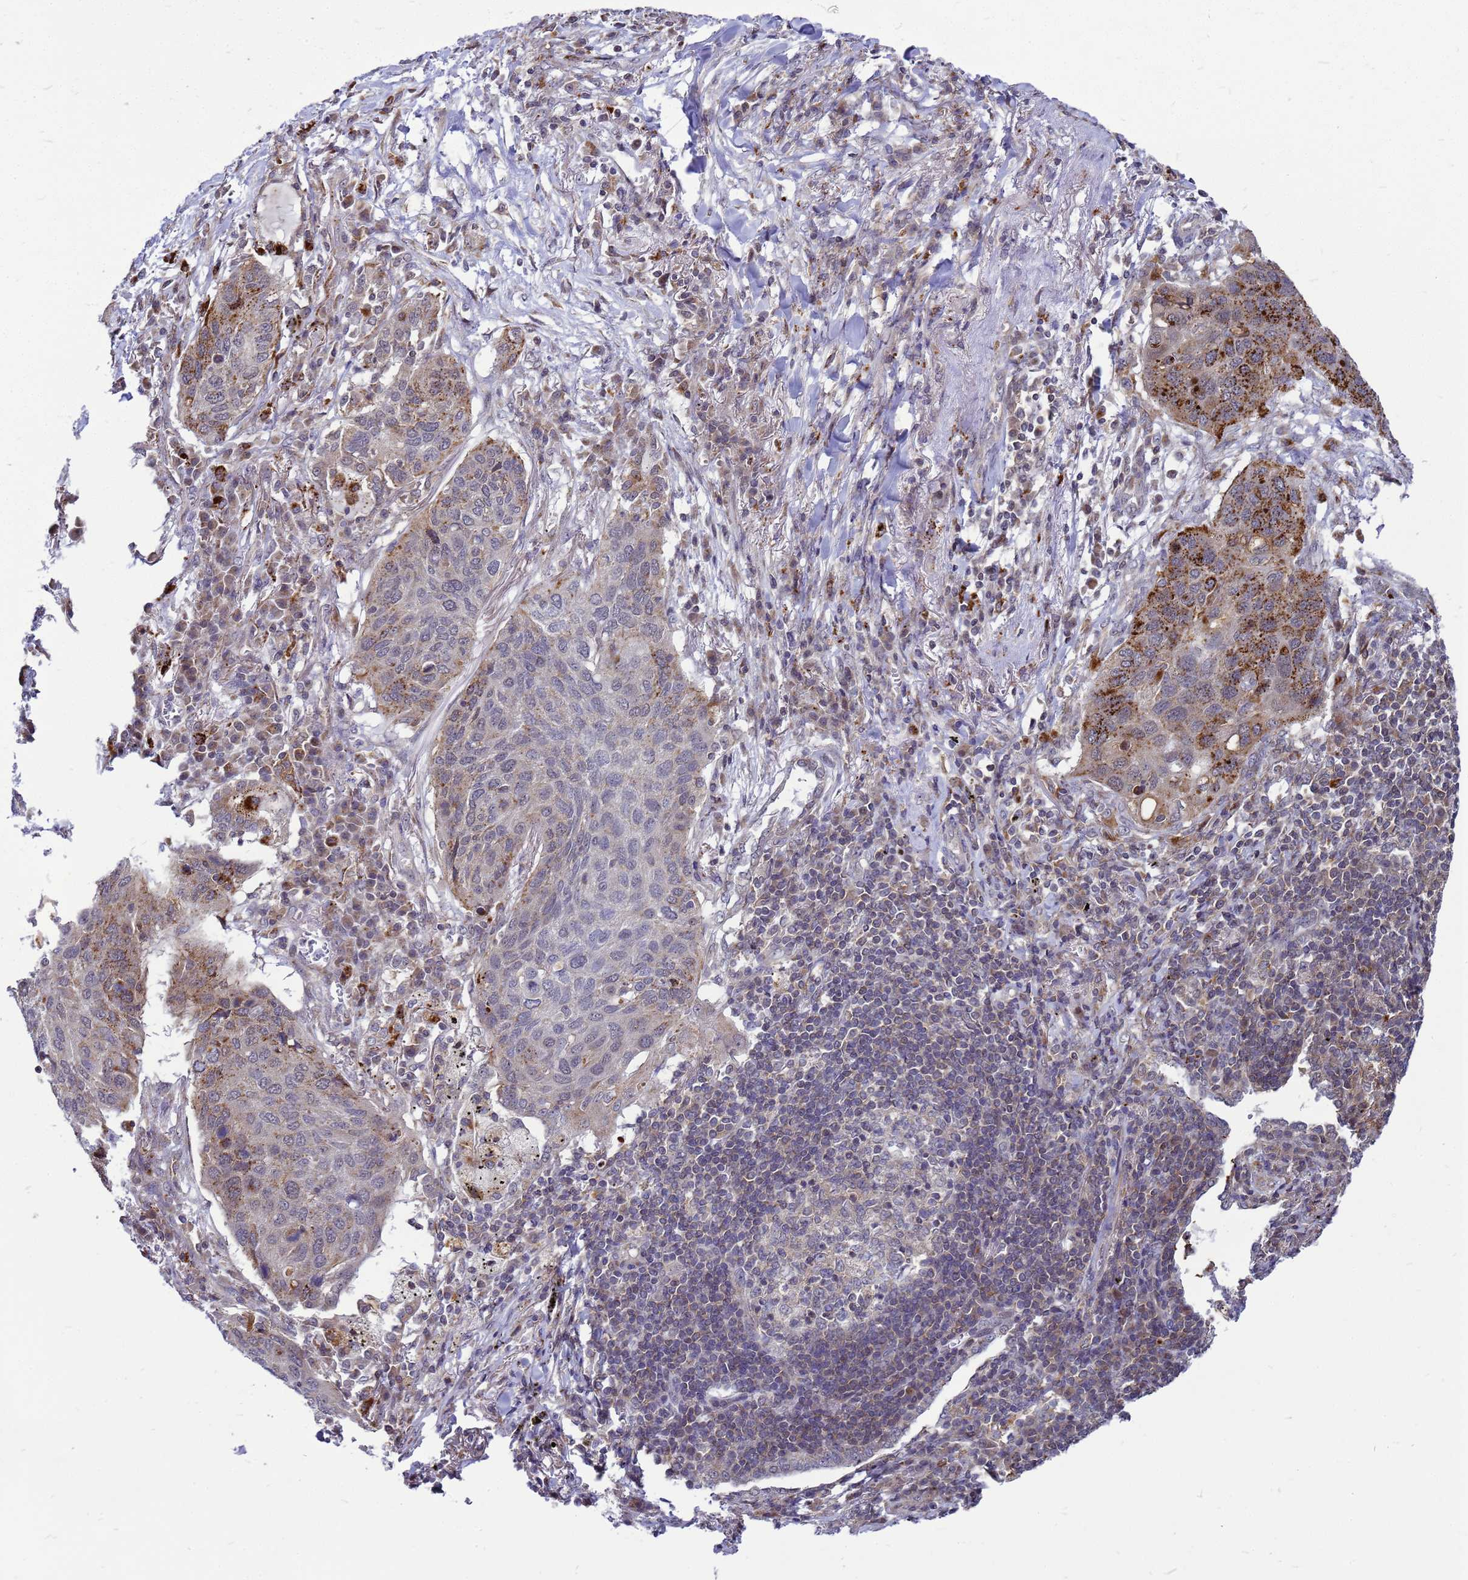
{"staining": {"intensity": "strong", "quantity": "<25%", "location": "cytoplasmic/membranous"}, "tissue": "lung cancer", "cell_type": "Tumor cells", "image_type": "cancer", "snomed": [{"axis": "morphology", "description": "Squamous cell carcinoma, NOS"}, {"axis": "topography", "description": "Lung"}], "caption": "Tumor cells reveal medium levels of strong cytoplasmic/membranous positivity in about <25% of cells in human squamous cell carcinoma (lung).", "gene": "C12orf43", "patient": {"sex": "female", "age": 63}}